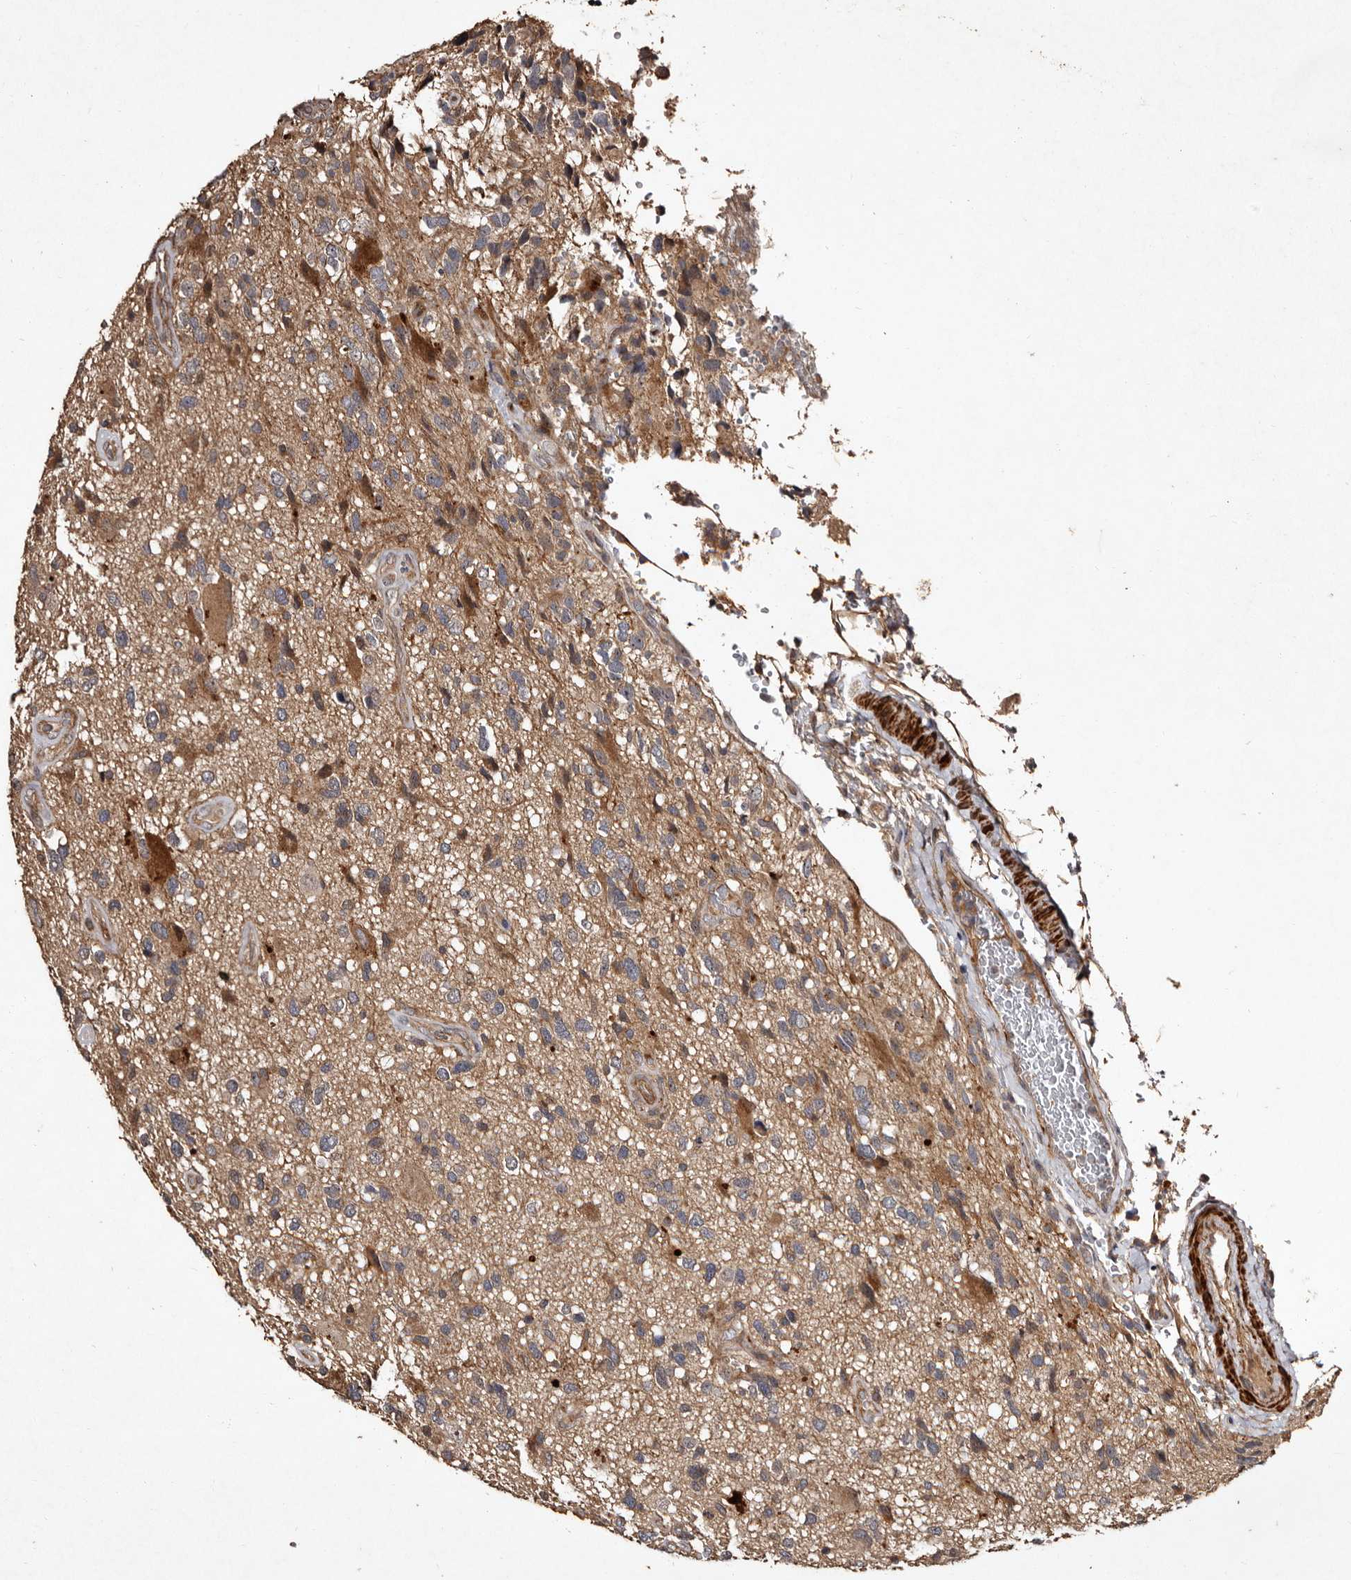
{"staining": {"intensity": "weak", "quantity": "<25%", "location": "cytoplasmic/membranous"}, "tissue": "glioma", "cell_type": "Tumor cells", "image_type": "cancer", "snomed": [{"axis": "morphology", "description": "Glioma, malignant, High grade"}, {"axis": "topography", "description": "Brain"}], "caption": "Immunohistochemical staining of glioma displays no significant staining in tumor cells. Nuclei are stained in blue.", "gene": "PRKD3", "patient": {"sex": "male", "age": 33}}